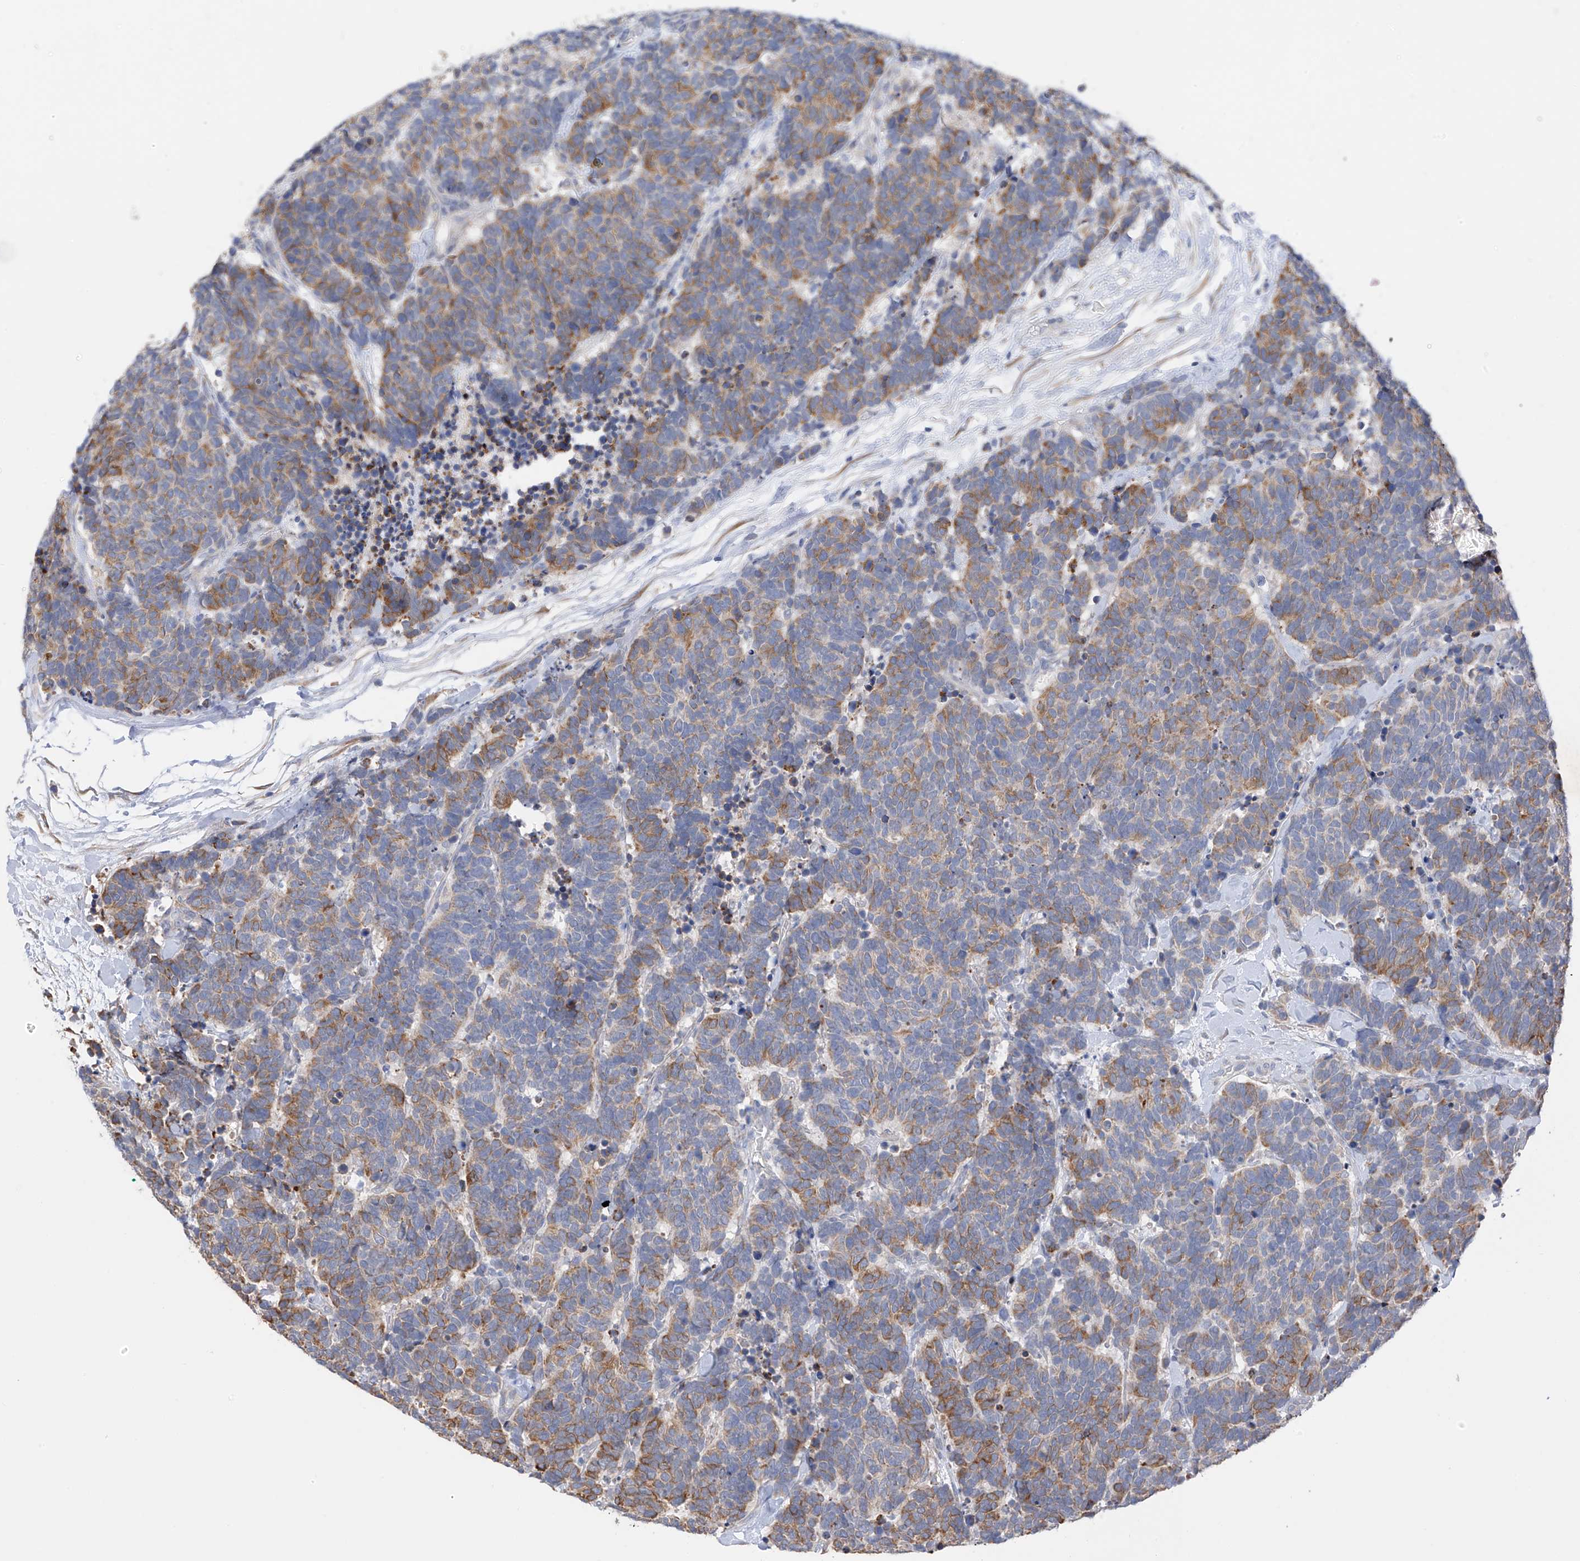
{"staining": {"intensity": "moderate", "quantity": "25%-75%", "location": "cytoplasmic/membranous"}, "tissue": "carcinoid", "cell_type": "Tumor cells", "image_type": "cancer", "snomed": [{"axis": "morphology", "description": "Carcinoma, NOS"}, {"axis": "morphology", "description": "Carcinoid, malignant, NOS"}, {"axis": "topography", "description": "Urinary bladder"}], "caption": "The histopathology image shows a brown stain indicating the presence of a protein in the cytoplasmic/membranous of tumor cells in malignant carcinoid.", "gene": "REC8", "patient": {"sex": "male", "age": 57}}